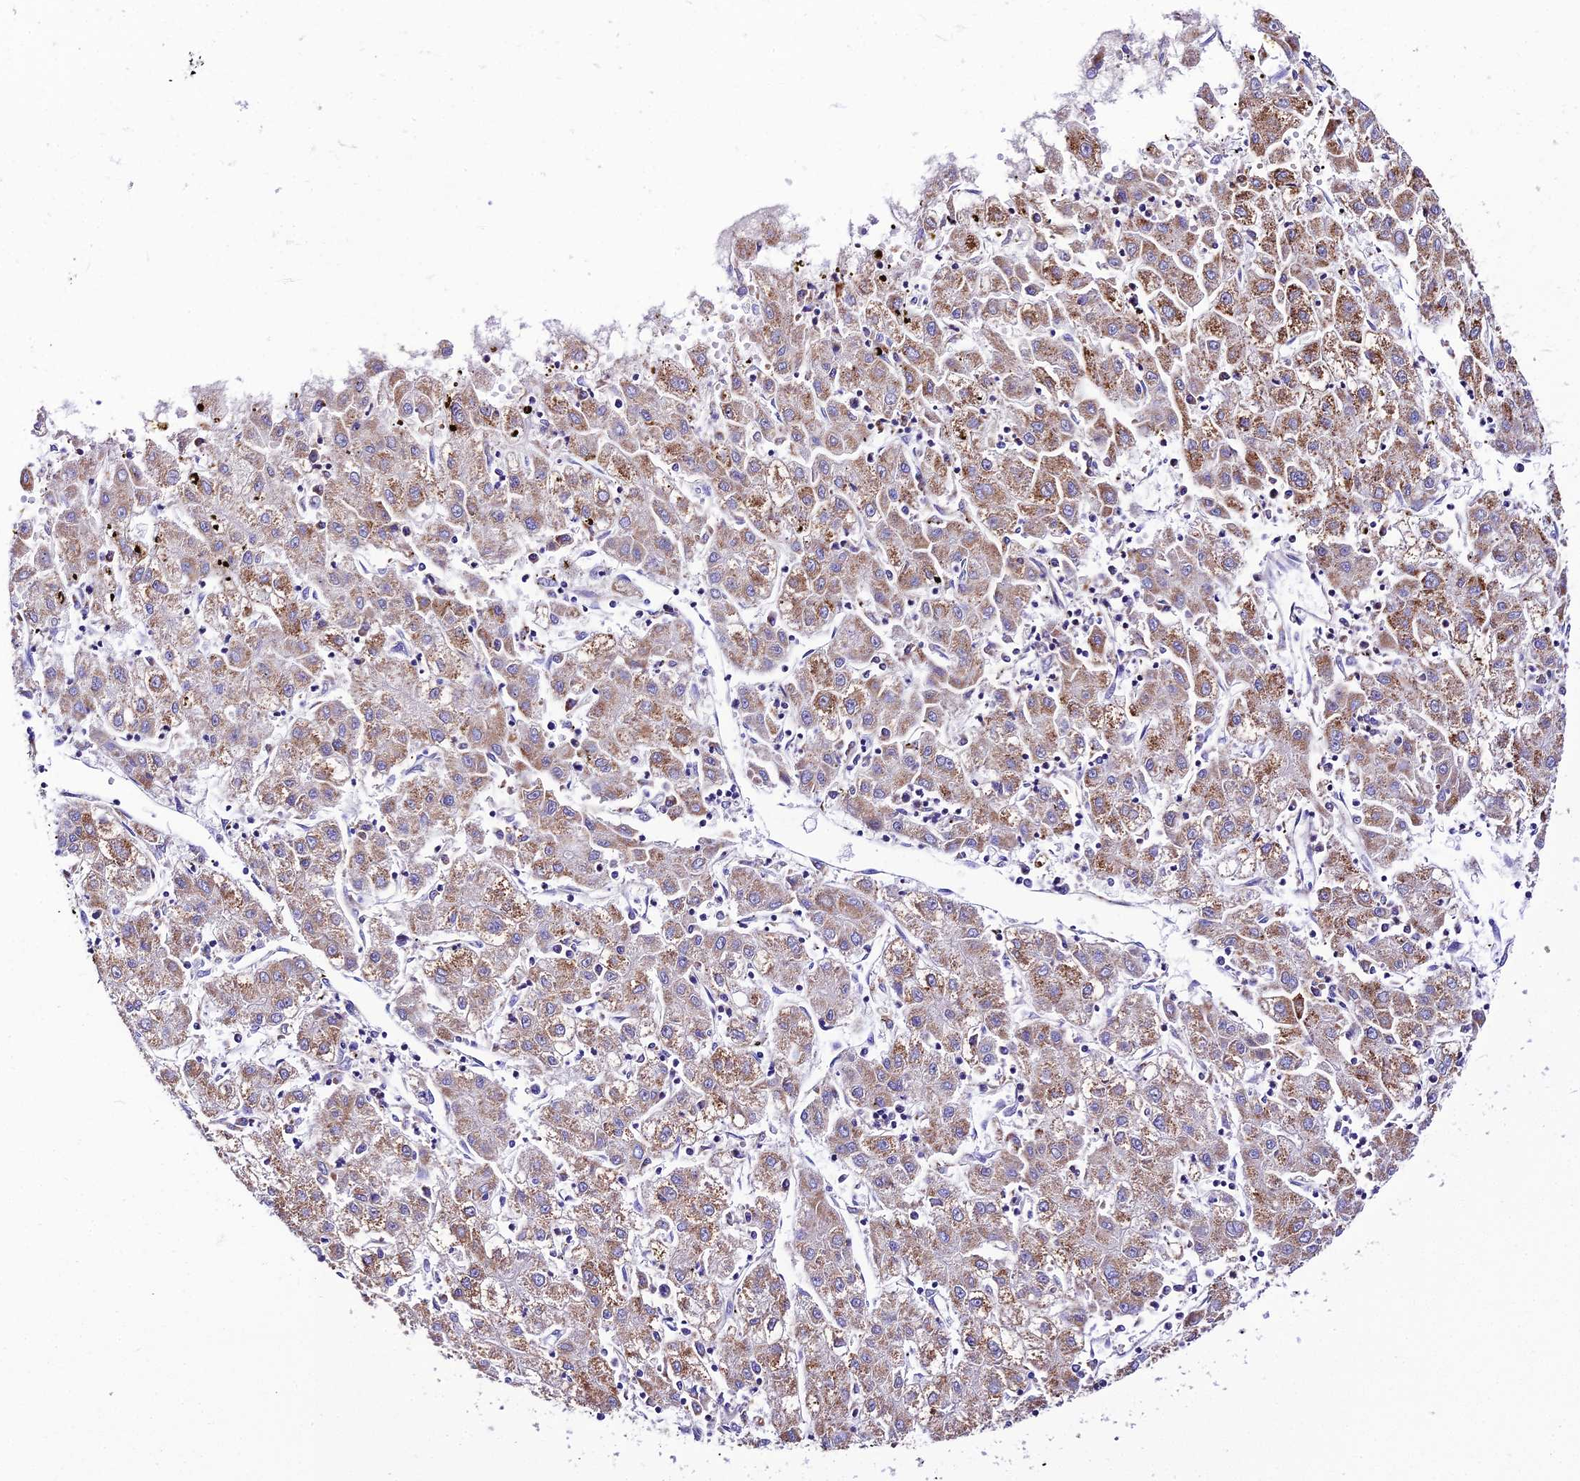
{"staining": {"intensity": "moderate", "quantity": ">75%", "location": "cytoplasmic/membranous"}, "tissue": "liver cancer", "cell_type": "Tumor cells", "image_type": "cancer", "snomed": [{"axis": "morphology", "description": "Carcinoma, Hepatocellular, NOS"}, {"axis": "topography", "description": "Liver"}], "caption": "Immunohistochemistry staining of liver cancer (hepatocellular carcinoma), which exhibits medium levels of moderate cytoplasmic/membranous positivity in about >75% of tumor cells indicating moderate cytoplasmic/membranous protein positivity. The staining was performed using DAB (3,3'-diaminobenzidine) (brown) for protein detection and nuclei were counterstained in hematoxylin (blue).", "gene": "VPS13C", "patient": {"sex": "male", "age": 72}}